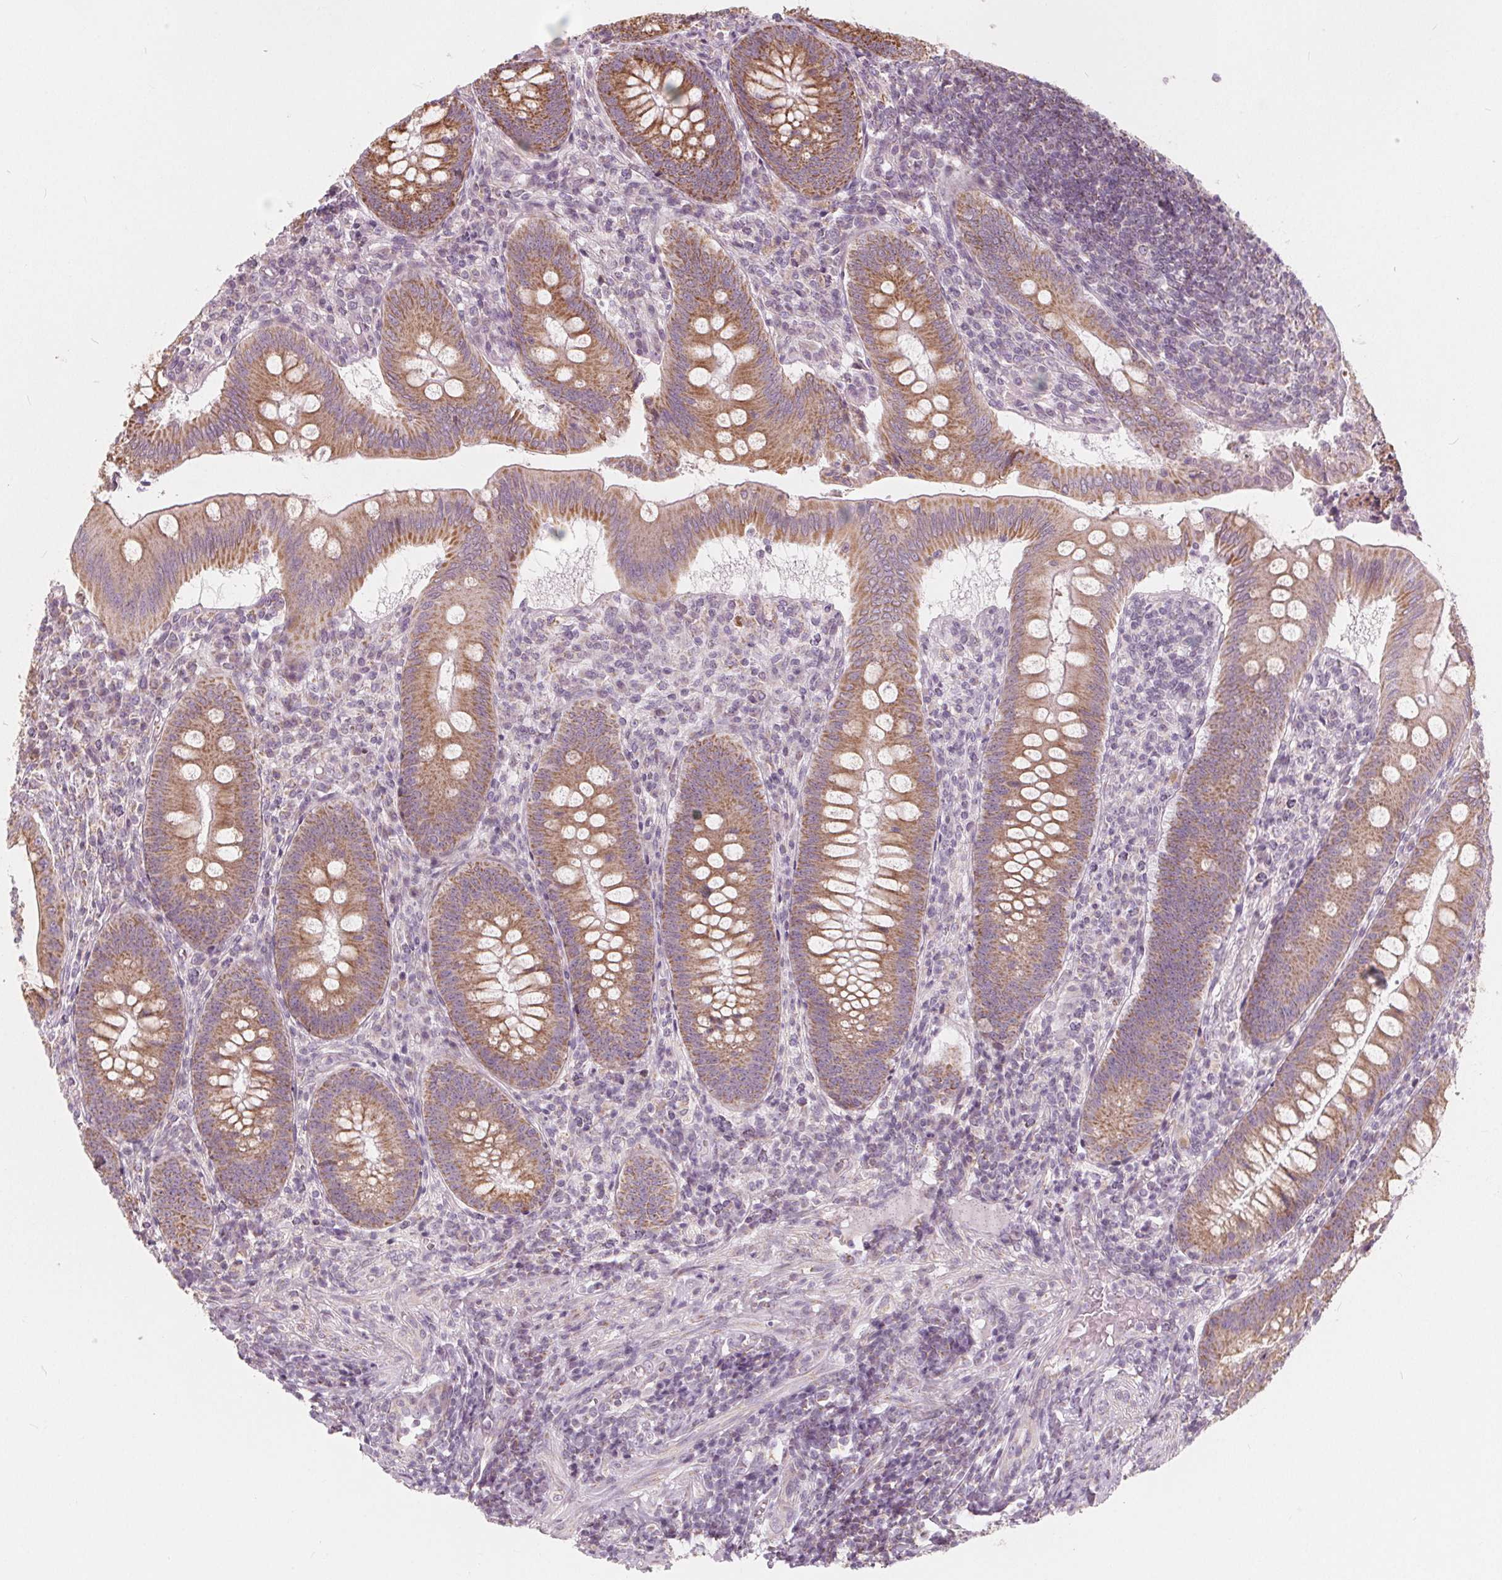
{"staining": {"intensity": "moderate", "quantity": ">75%", "location": "cytoplasmic/membranous"}, "tissue": "appendix", "cell_type": "Glandular cells", "image_type": "normal", "snomed": [{"axis": "morphology", "description": "Normal tissue, NOS"}, {"axis": "morphology", "description": "Inflammation, NOS"}, {"axis": "topography", "description": "Appendix"}], "caption": "Immunohistochemistry image of normal appendix: human appendix stained using immunohistochemistry reveals medium levels of moderate protein expression localized specifically in the cytoplasmic/membranous of glandular cells, appearing as a cytoplasmic/membranous brown color.", "gene": "NUP210L", "patient": {"sex": "male", "age": 16}}